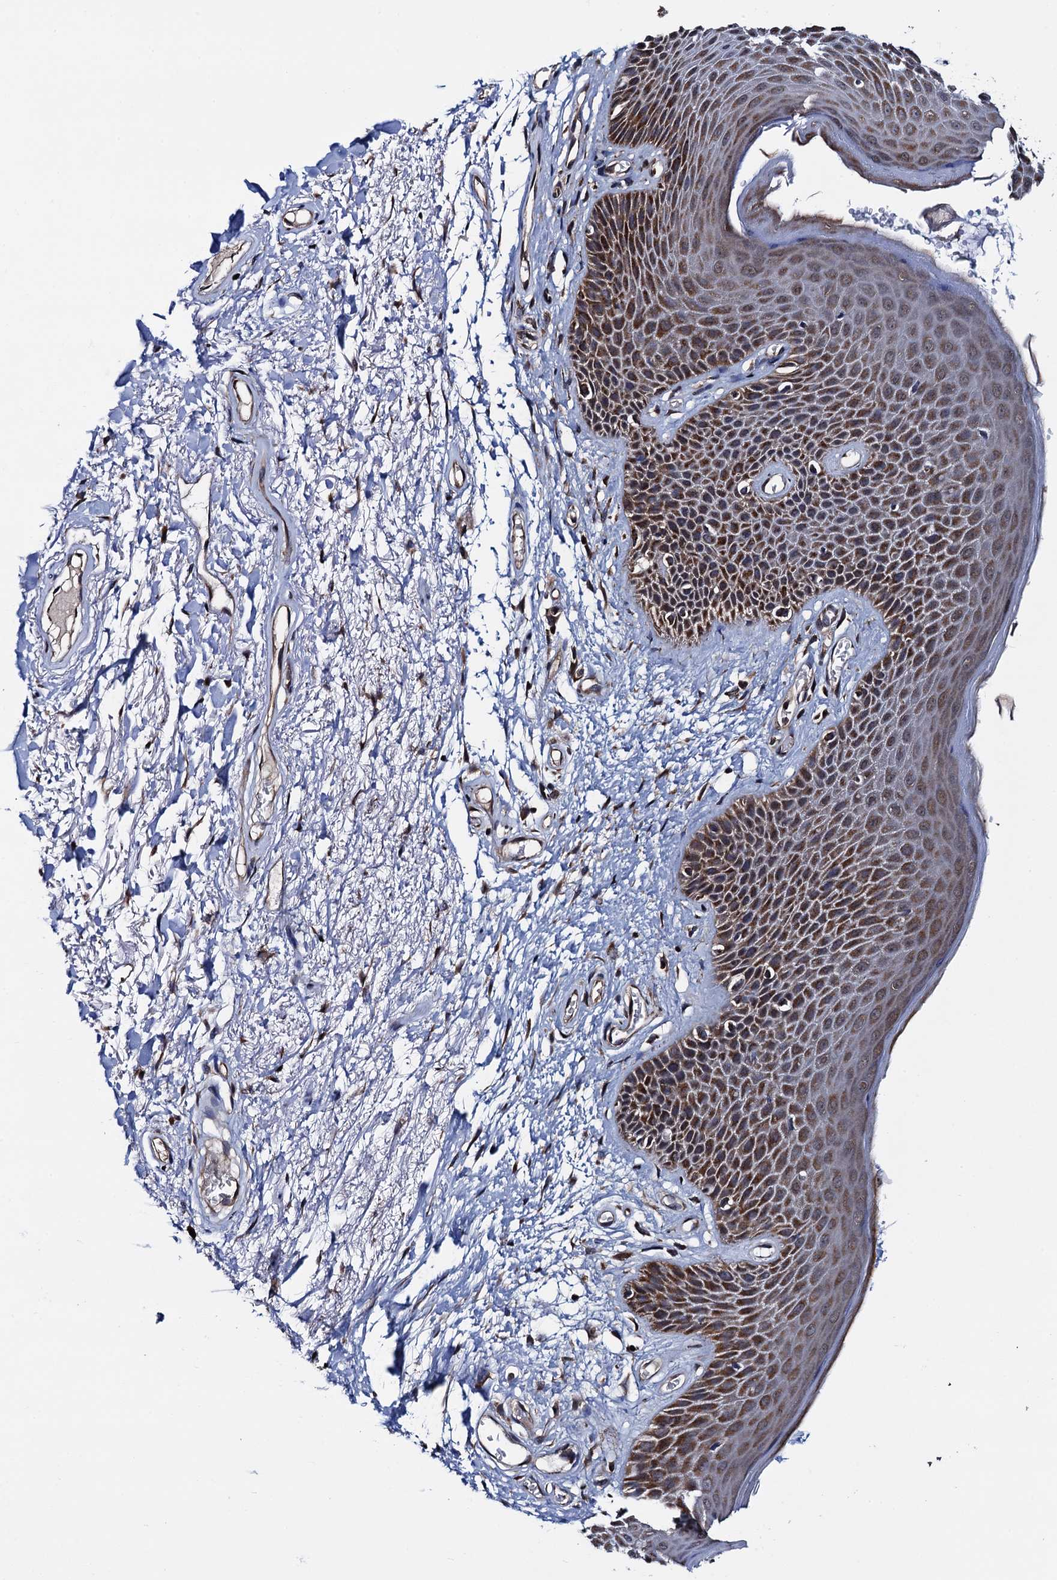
{"staining": {"intensity": "moderate", "quantity": ">75%", "location": "cytoplasmic/membranous"}, "tissue": "skin", "cell_type": "Epidermal cells", "image_type": "normal", "snomed": [{"axis": "morphology", "description": "Normal tissue, NOS"}, {"axis": "topography", "description": "Anal"}], "caption": "Immunohistochemistry (DAB (3,3'-diaminobenzidine)) staining of unremarkable skin reveals moderate cytoplasmic/membranous protein staining in about >75% of epidermal cells.", "gene": "PTCD3", "patient": {"sex": "male", "age": 74}}